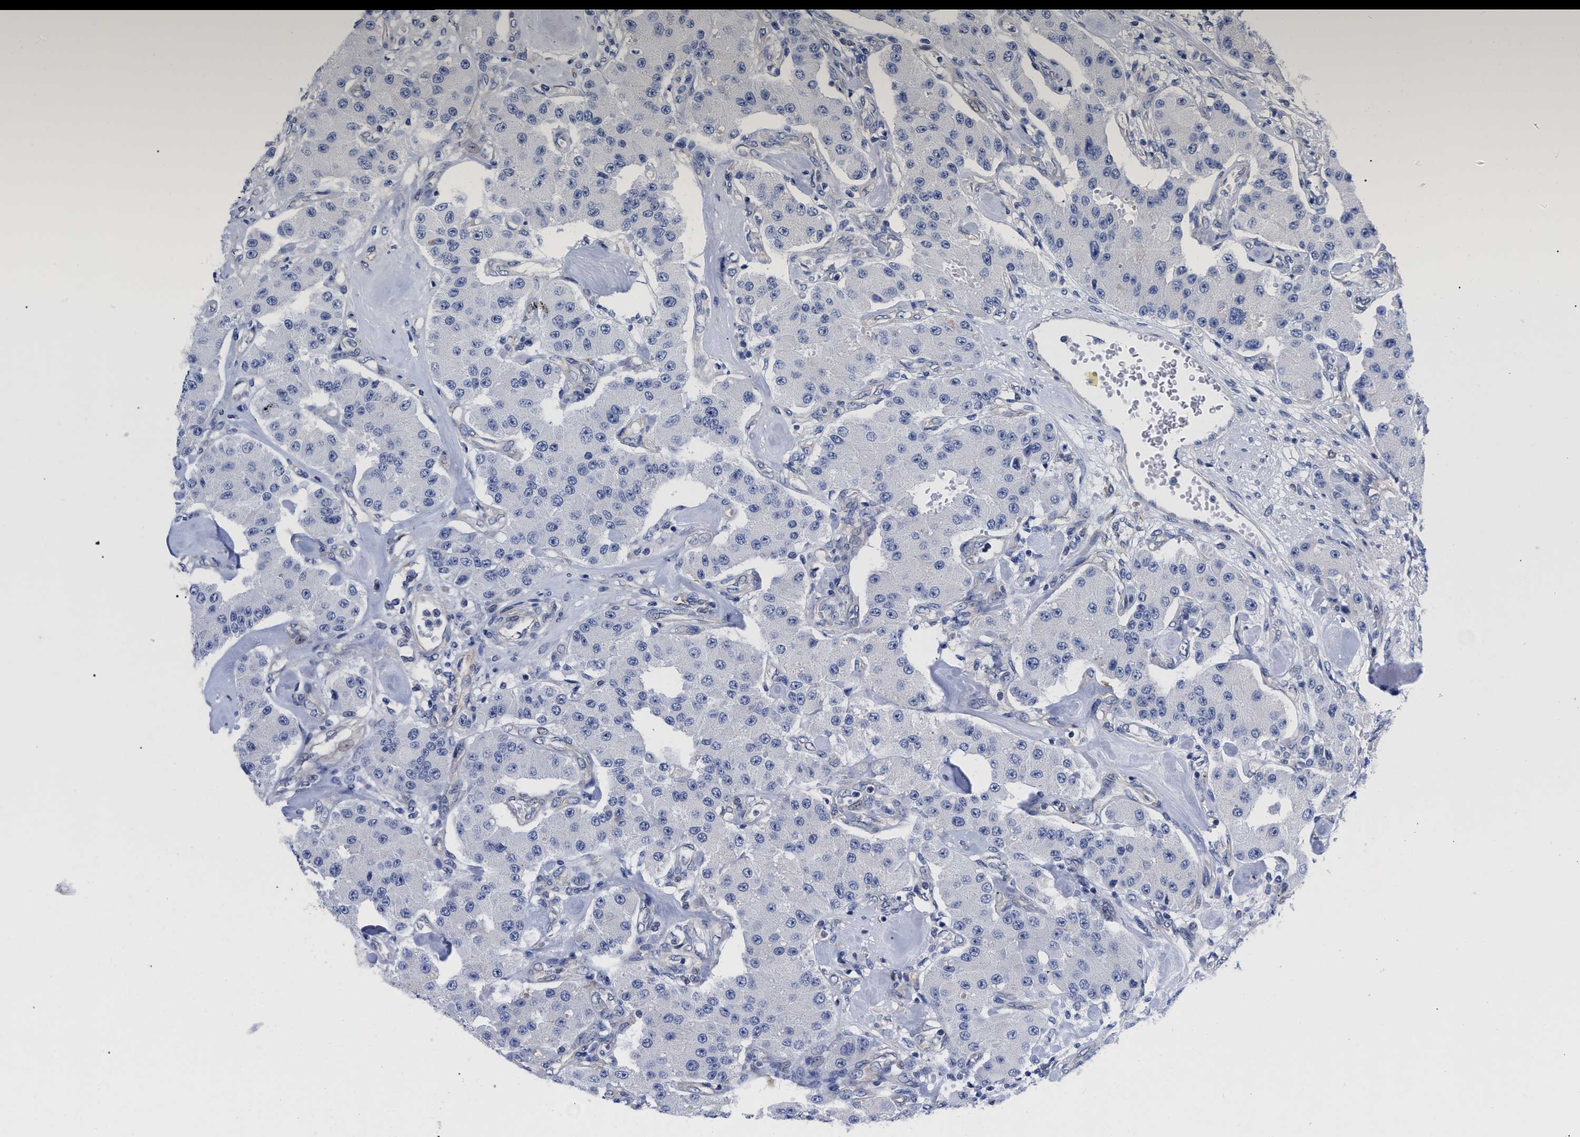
{"staining": {"intensity": "negative", "quantity": "none", "location": "none"}, "tissue": "carcinoid", "cell_type": "Tumor cells", "image_type": "cancer", "snomed": [{"axis": "morphology", "description": "Carcinoid, malignant, NOS"}, {"axis": "topography", "description": "Pancreas"}], "caption": "Immunohistochemical staining of carcinoid (malignant) demonstrates no significant staining in tumor cells.", "gene": "IRAG2", "patient": {"sex": "male", "age": 41}}